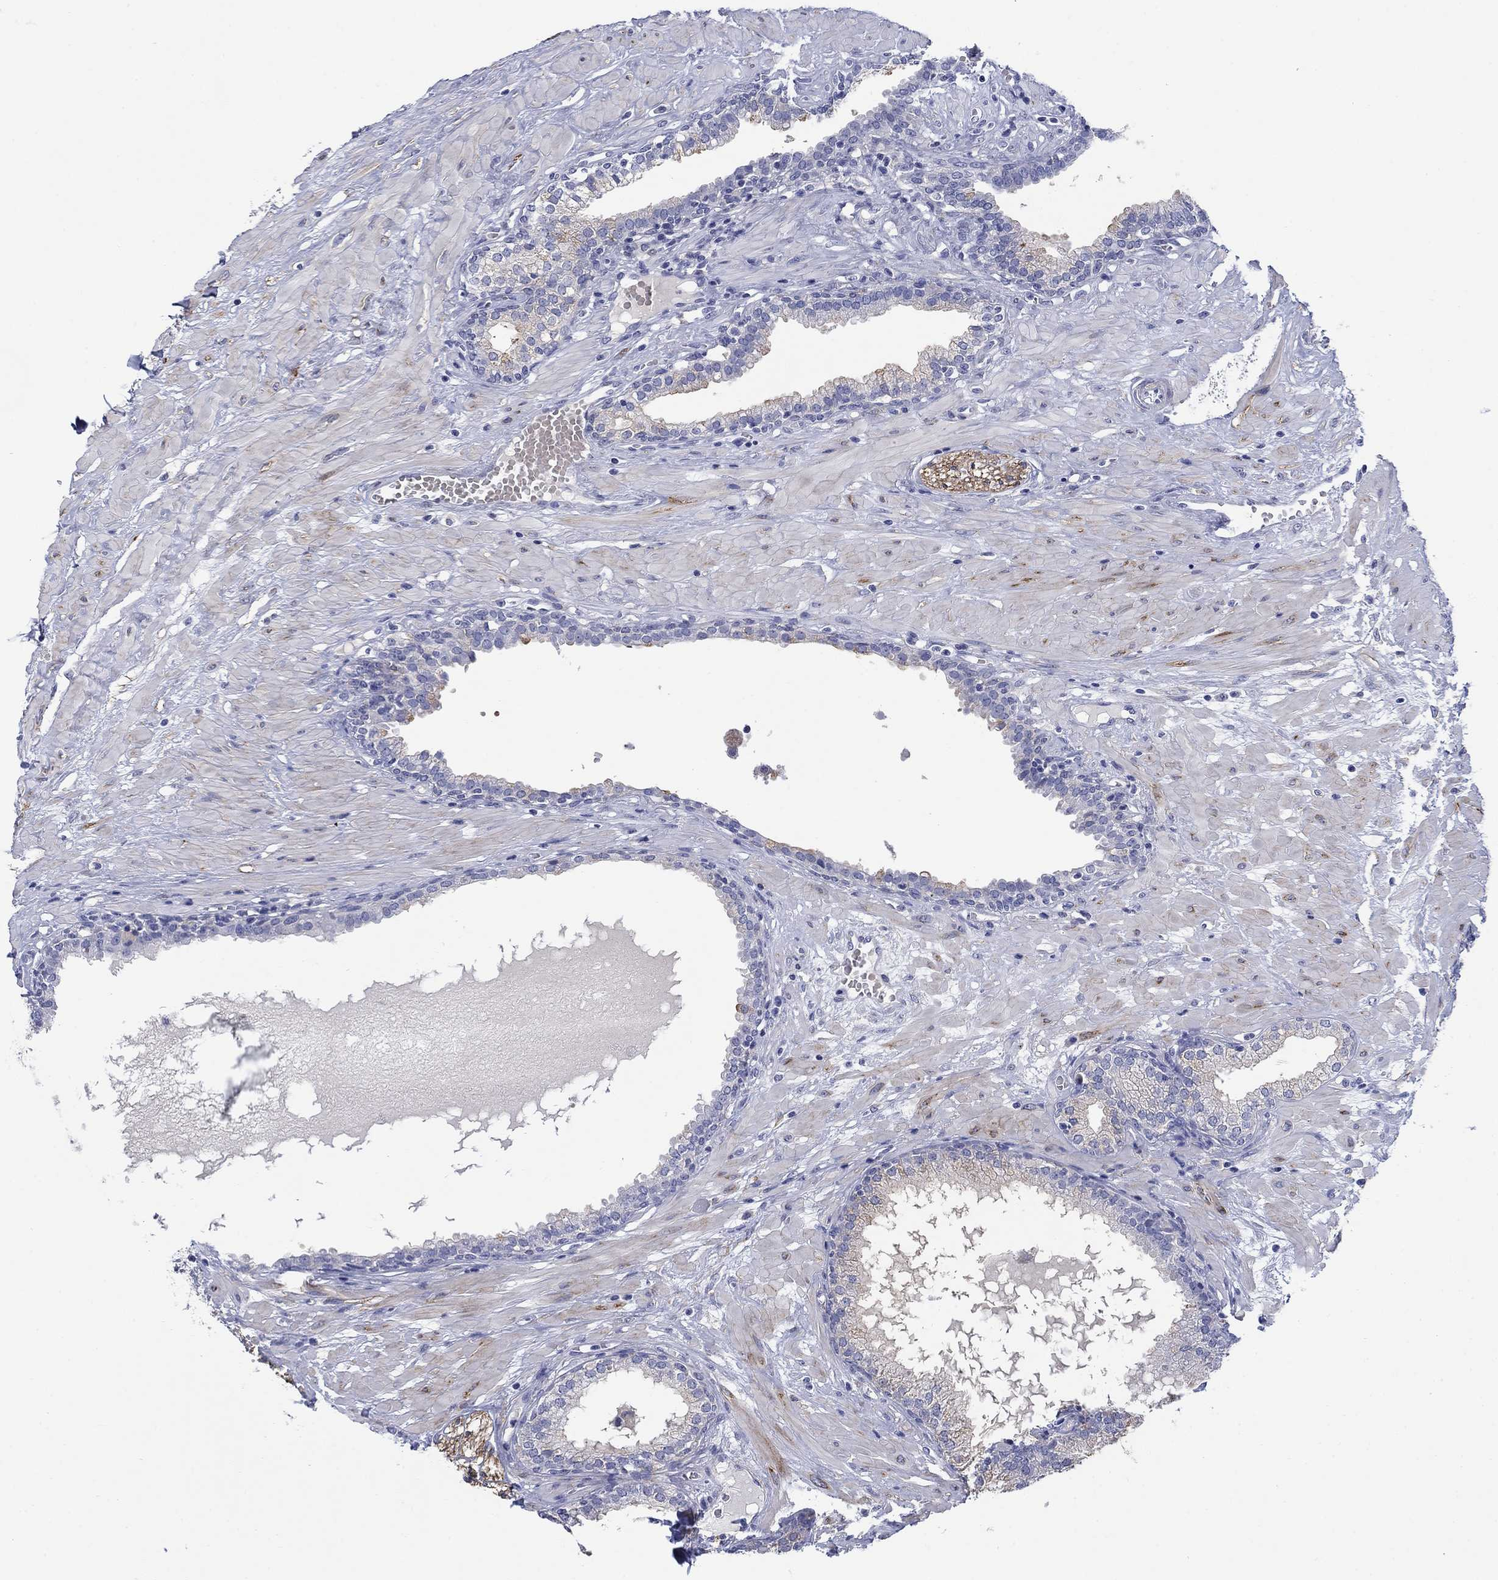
{"staining": {"intensity": "negative", "quantity": "none", "location": "none"}, "tissue": "prostate", "cell_type": "Glandular cells", "image_type": "normal", "snomed": [{"axis": "morphology", "description": "Normal tissue, NOS"}, {"axis": "topography", "description": "Prostate"}], "caption": "Protein analysis of benign prostate exhibits no significant expression in glandular cells.", "gene": "PTPRZ1", "patient": {"sex": "male", "age": 64}}